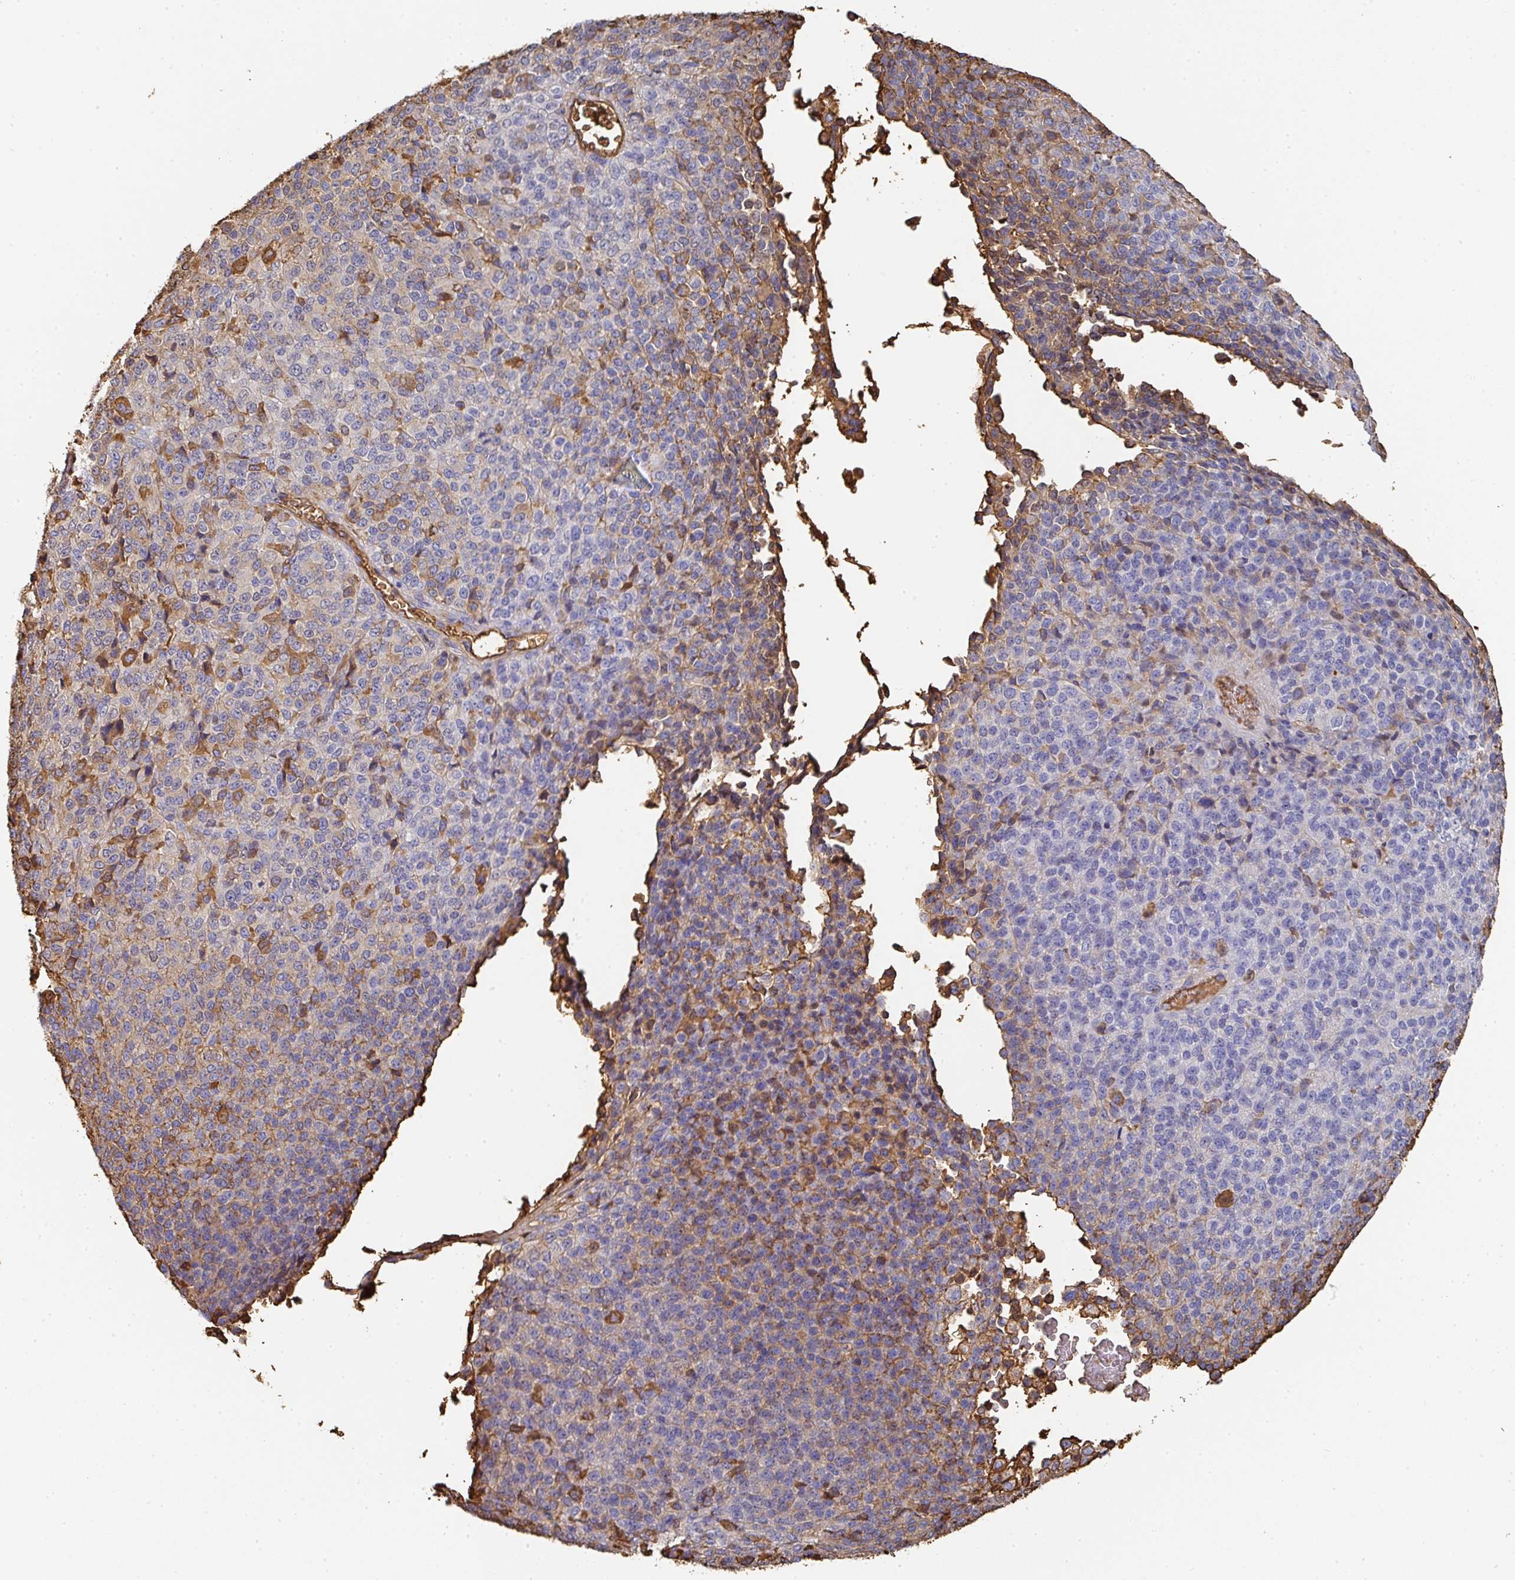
{"staining": {"intensity": "moderate", "quantity": "25%-75%", "location": "cytoplasmic/membranous"}, "tissue": "melanoma", "cell_type": "Tumor cells", "image_type": "cancer", "snomed": [{"axis": "morphology", "description": "Malignant melanoma, Metastatic site"}, {"axis": "topography", "description": "Brain"}], "caption": "Moderate cytoplasmic/membranous positivity is appreciated in about 25%-75% of tumor cells in malignant melanoma (metastatic site).", "gene": "ALB", "patient": {"sex": "female", "age": 56}}